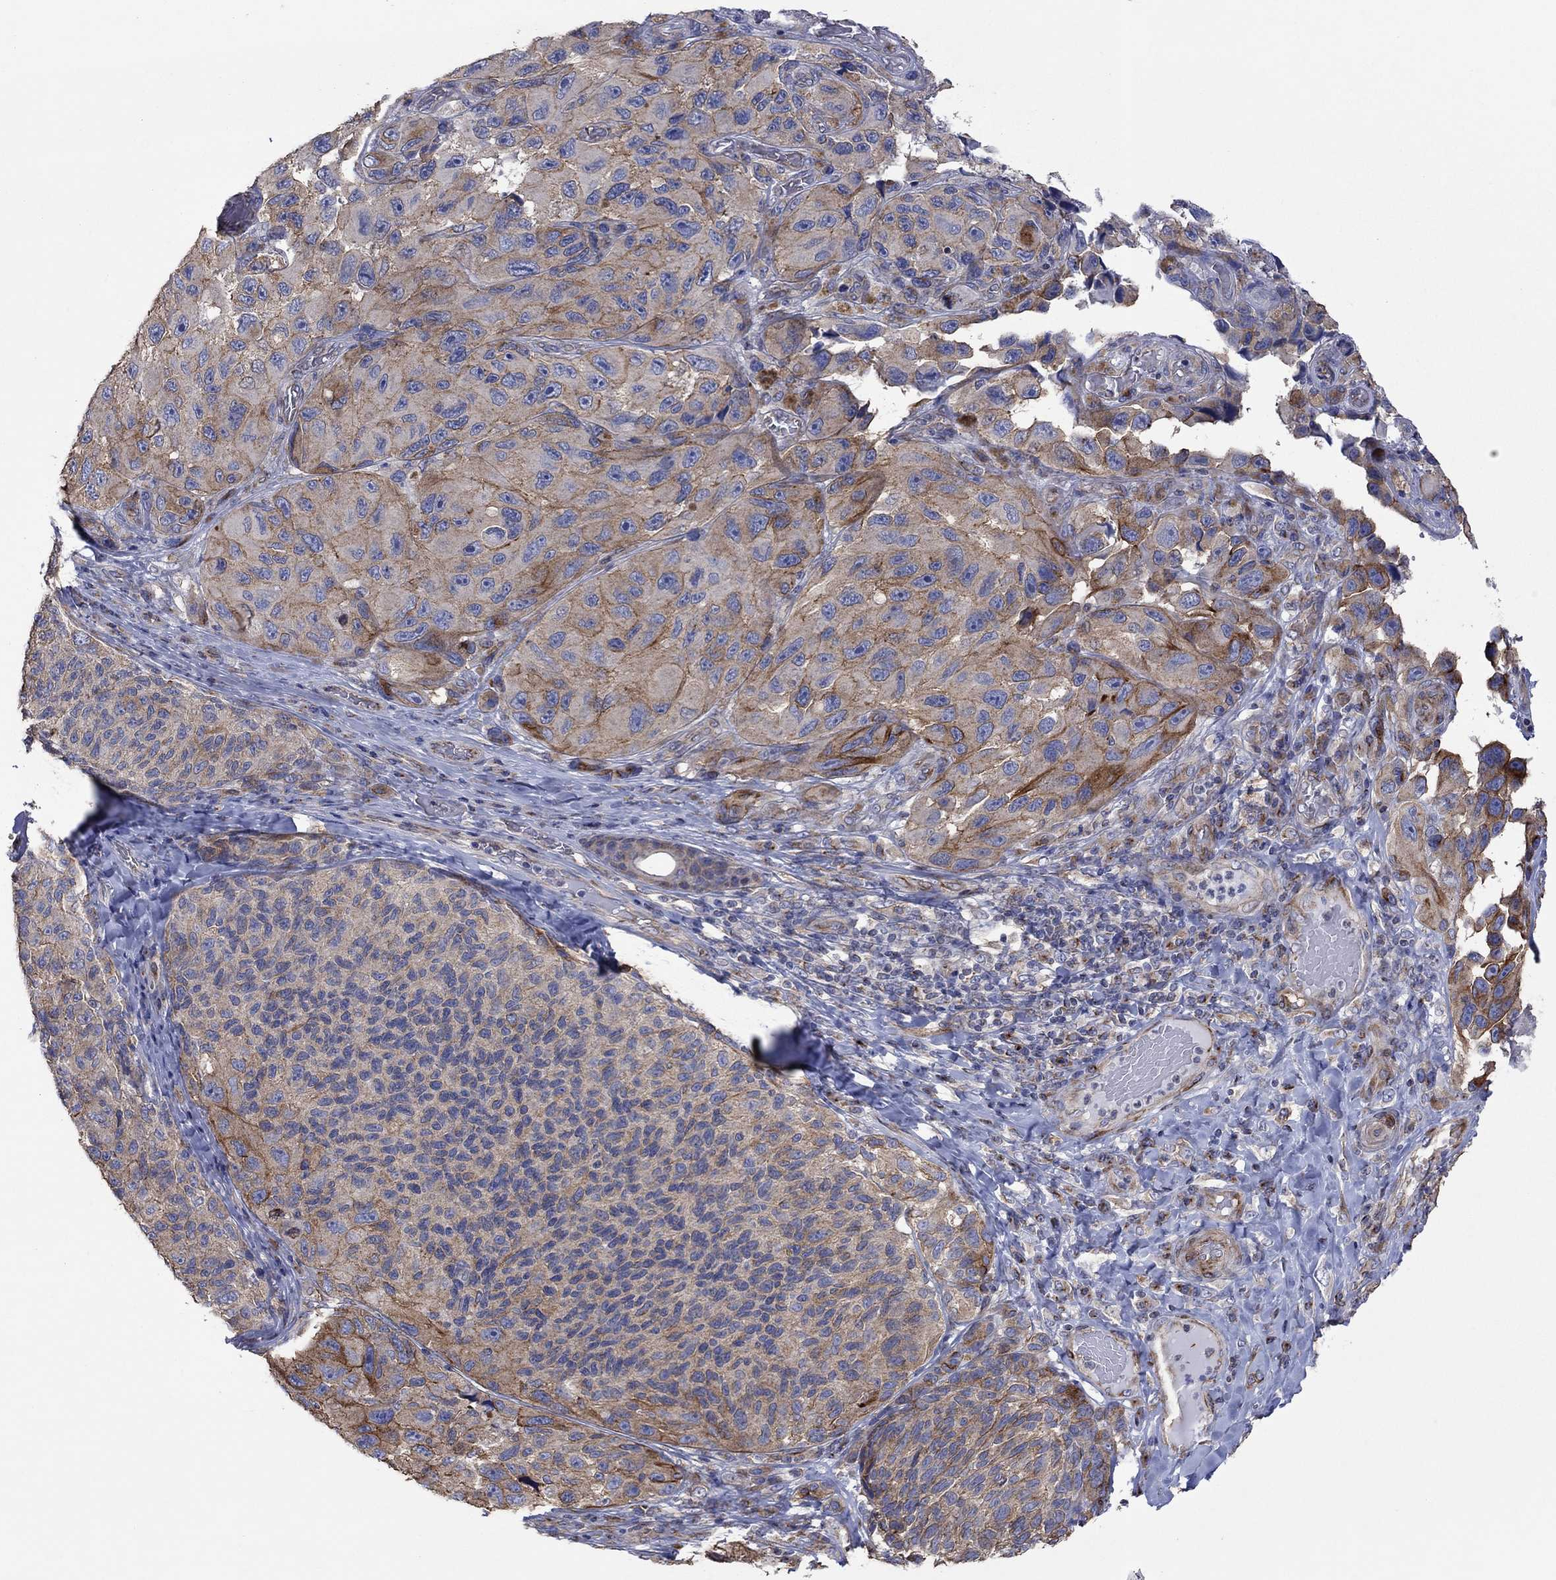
{"staining": {"intensity": "moderate", "quantity": "<25%", "location": "cytoplasmic/membranous"}, "tissue": "melanoma", "cell_type": "Tumor cells", "image_type": "cancer", "snomed": [{"axis": "morphology", "description": "Malignant melanoma, NOS"}, {"axis": "topography", "description": "Skin"}], "caption": "This is an image of immunohistochemistry (IHC) staining of malignant melanoma, which shows moderate staining in the cytoplasmic/membranous of tumor cells.", "gene": "TPRN", "patient": {"sex": "female", "age": 73}}